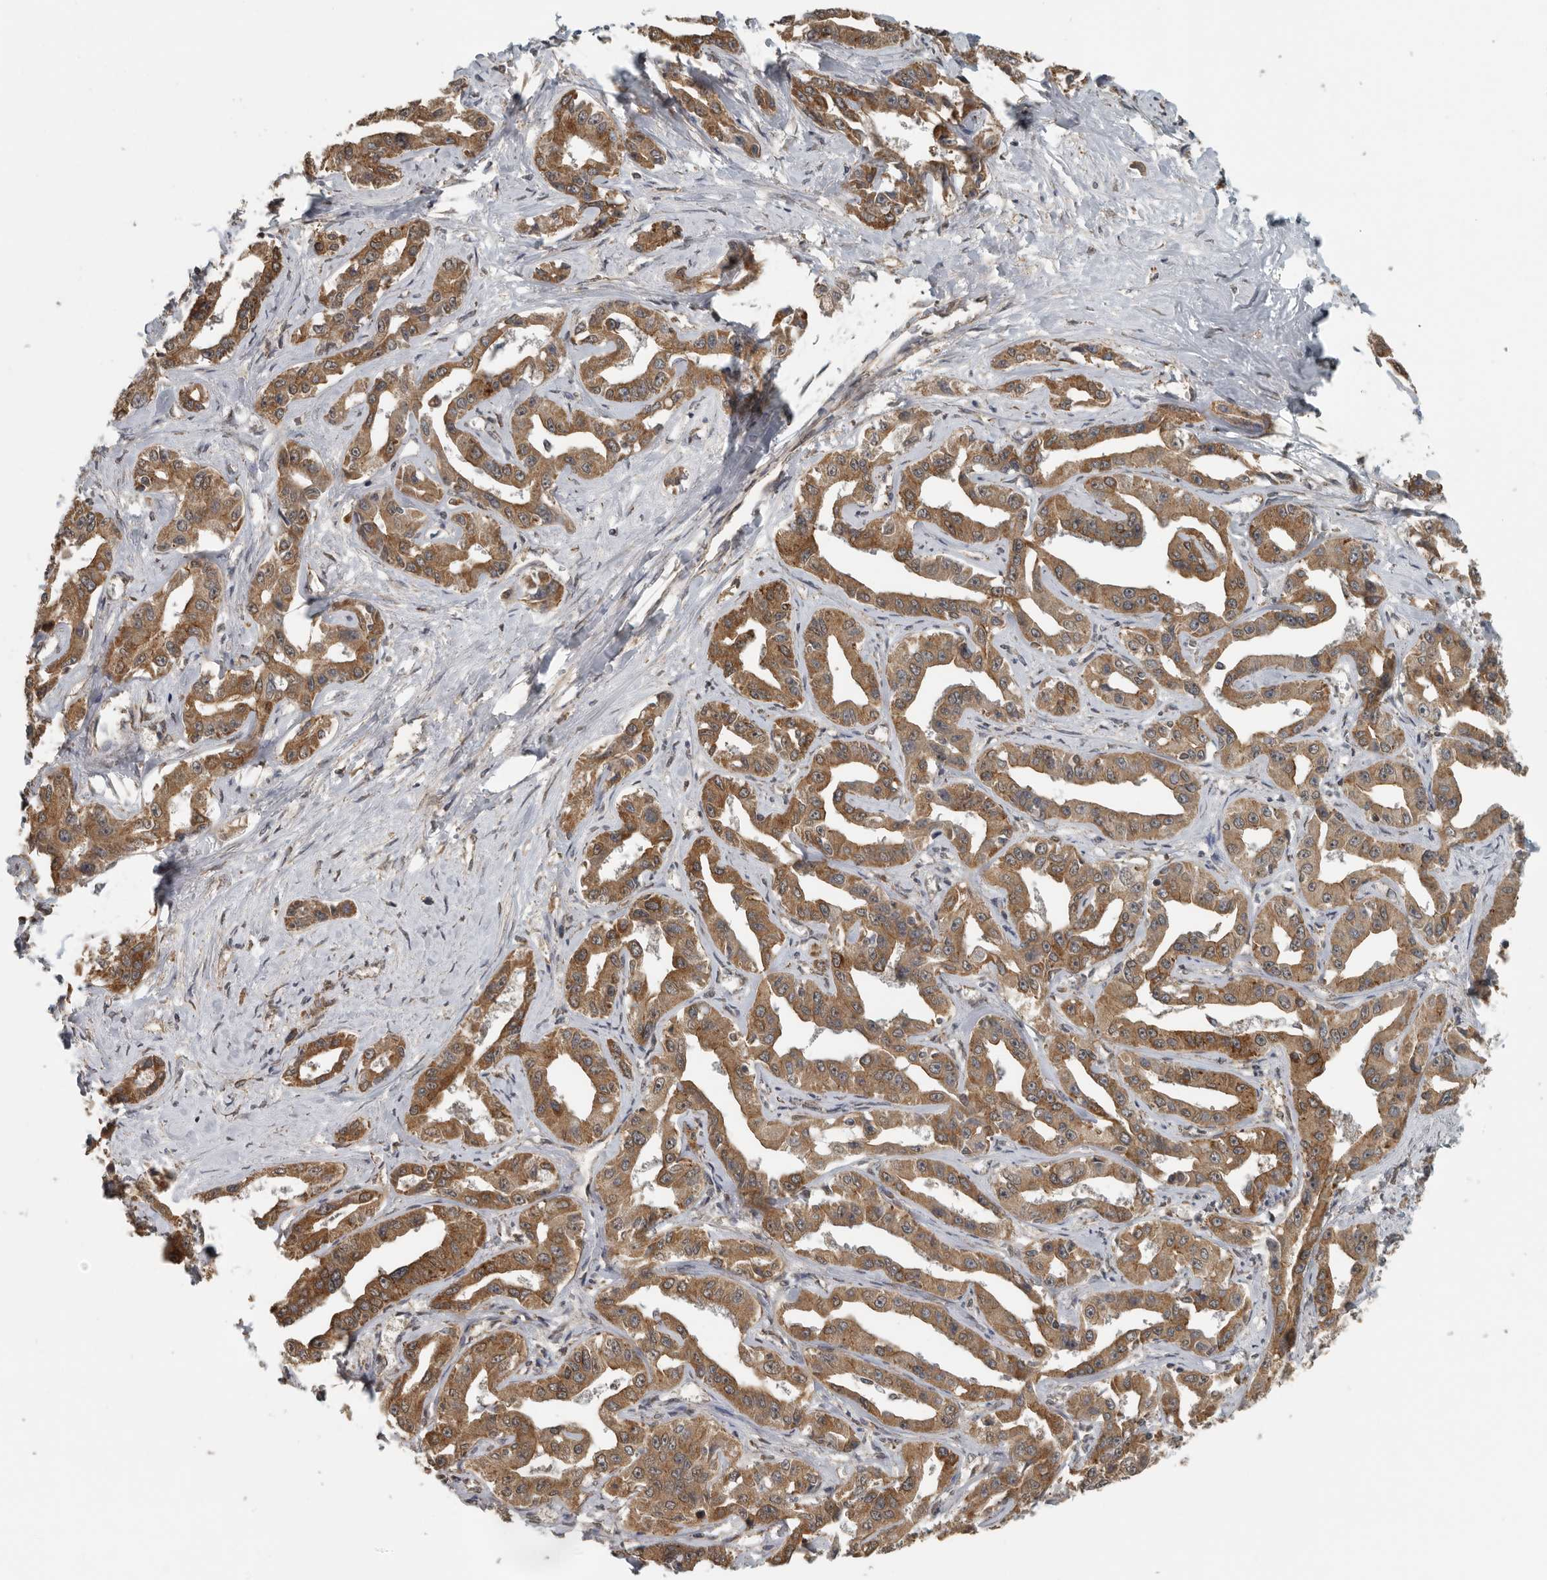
{"staining": {"intensity": "moderate", "quantity": ">75%", "location": "cytoplasmic/membranous"}, "tissue": "liver cancer", "cell_type": "Tumor cells", "image_type": "cancer", "snomed": [{"axis": "morphology", "description": "Cholangiocarcinoma"}, {"axis": "topography", "description": "Liver"}], "caption": "This is a photomicrograph of immunohistochemistry (IHC) staining of liver cancer (cholangiocarcinoma), which shows moderate positivity in the cytoplasmic/membranous of tumor cells.", "gene": "AFAP1", "patient": {"sex": "male", "age": 59}}